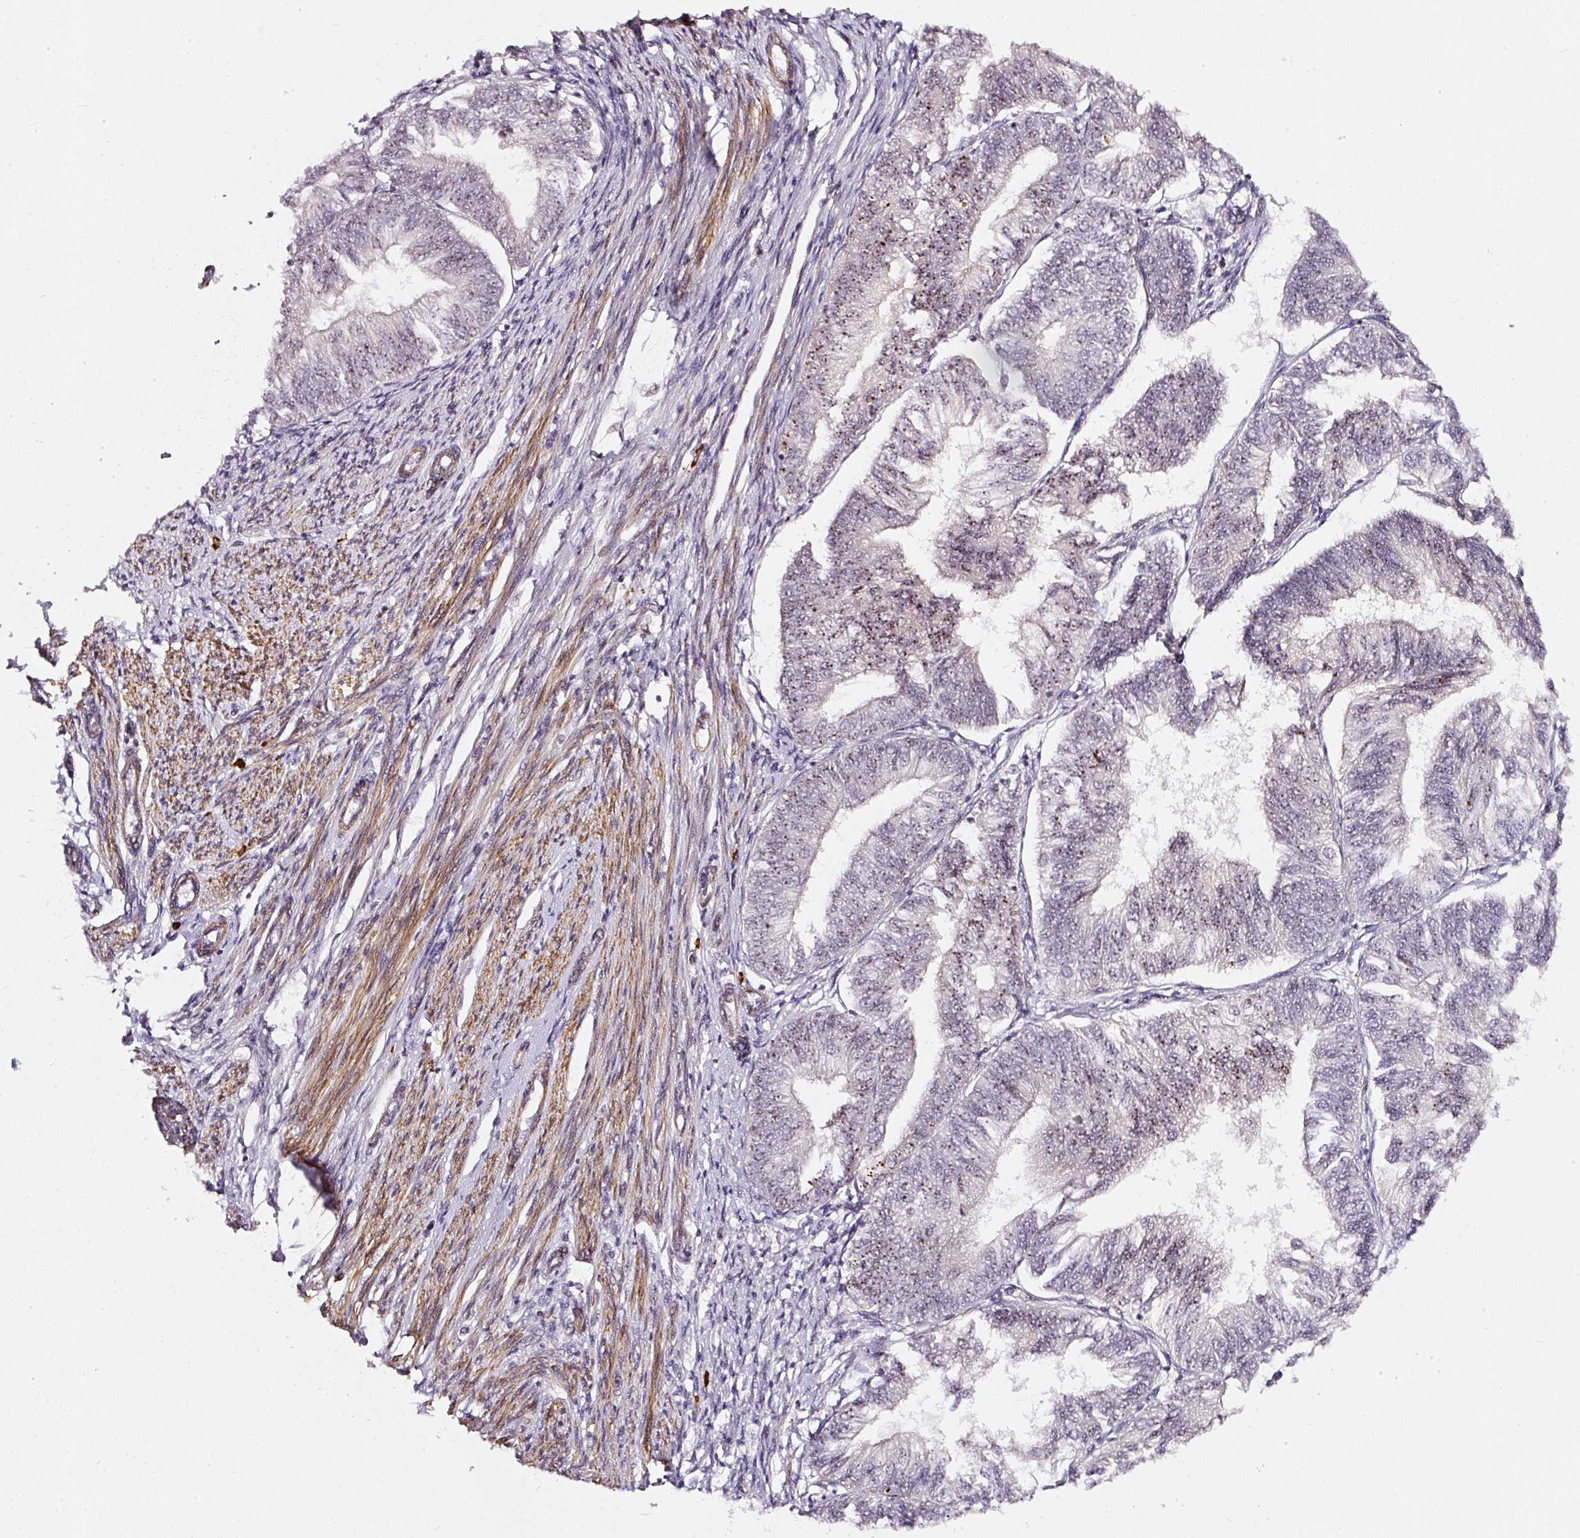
{"staining": {"intensity": "moderate", "quantity": "<25%", "location": "nuclear"}, "tissue": "endometrial cancer", "cell_type": "Tumor cells", "image_type": "cancer", "snomed": [{"axis": "morphology", "description": "Adenocarcinoma, NOS"}, {"axis": "topography", "description": "Endometrium"}], "caption": "High-power microscopy captured an immunohistochemistry (IHC) micrograph of endometrial adenocarcinoma, revealing moderate nuclear staining in about <25% of tumor cells.", "gene": "MXRA8", "patient": {"sex": "female", "age": 58}}